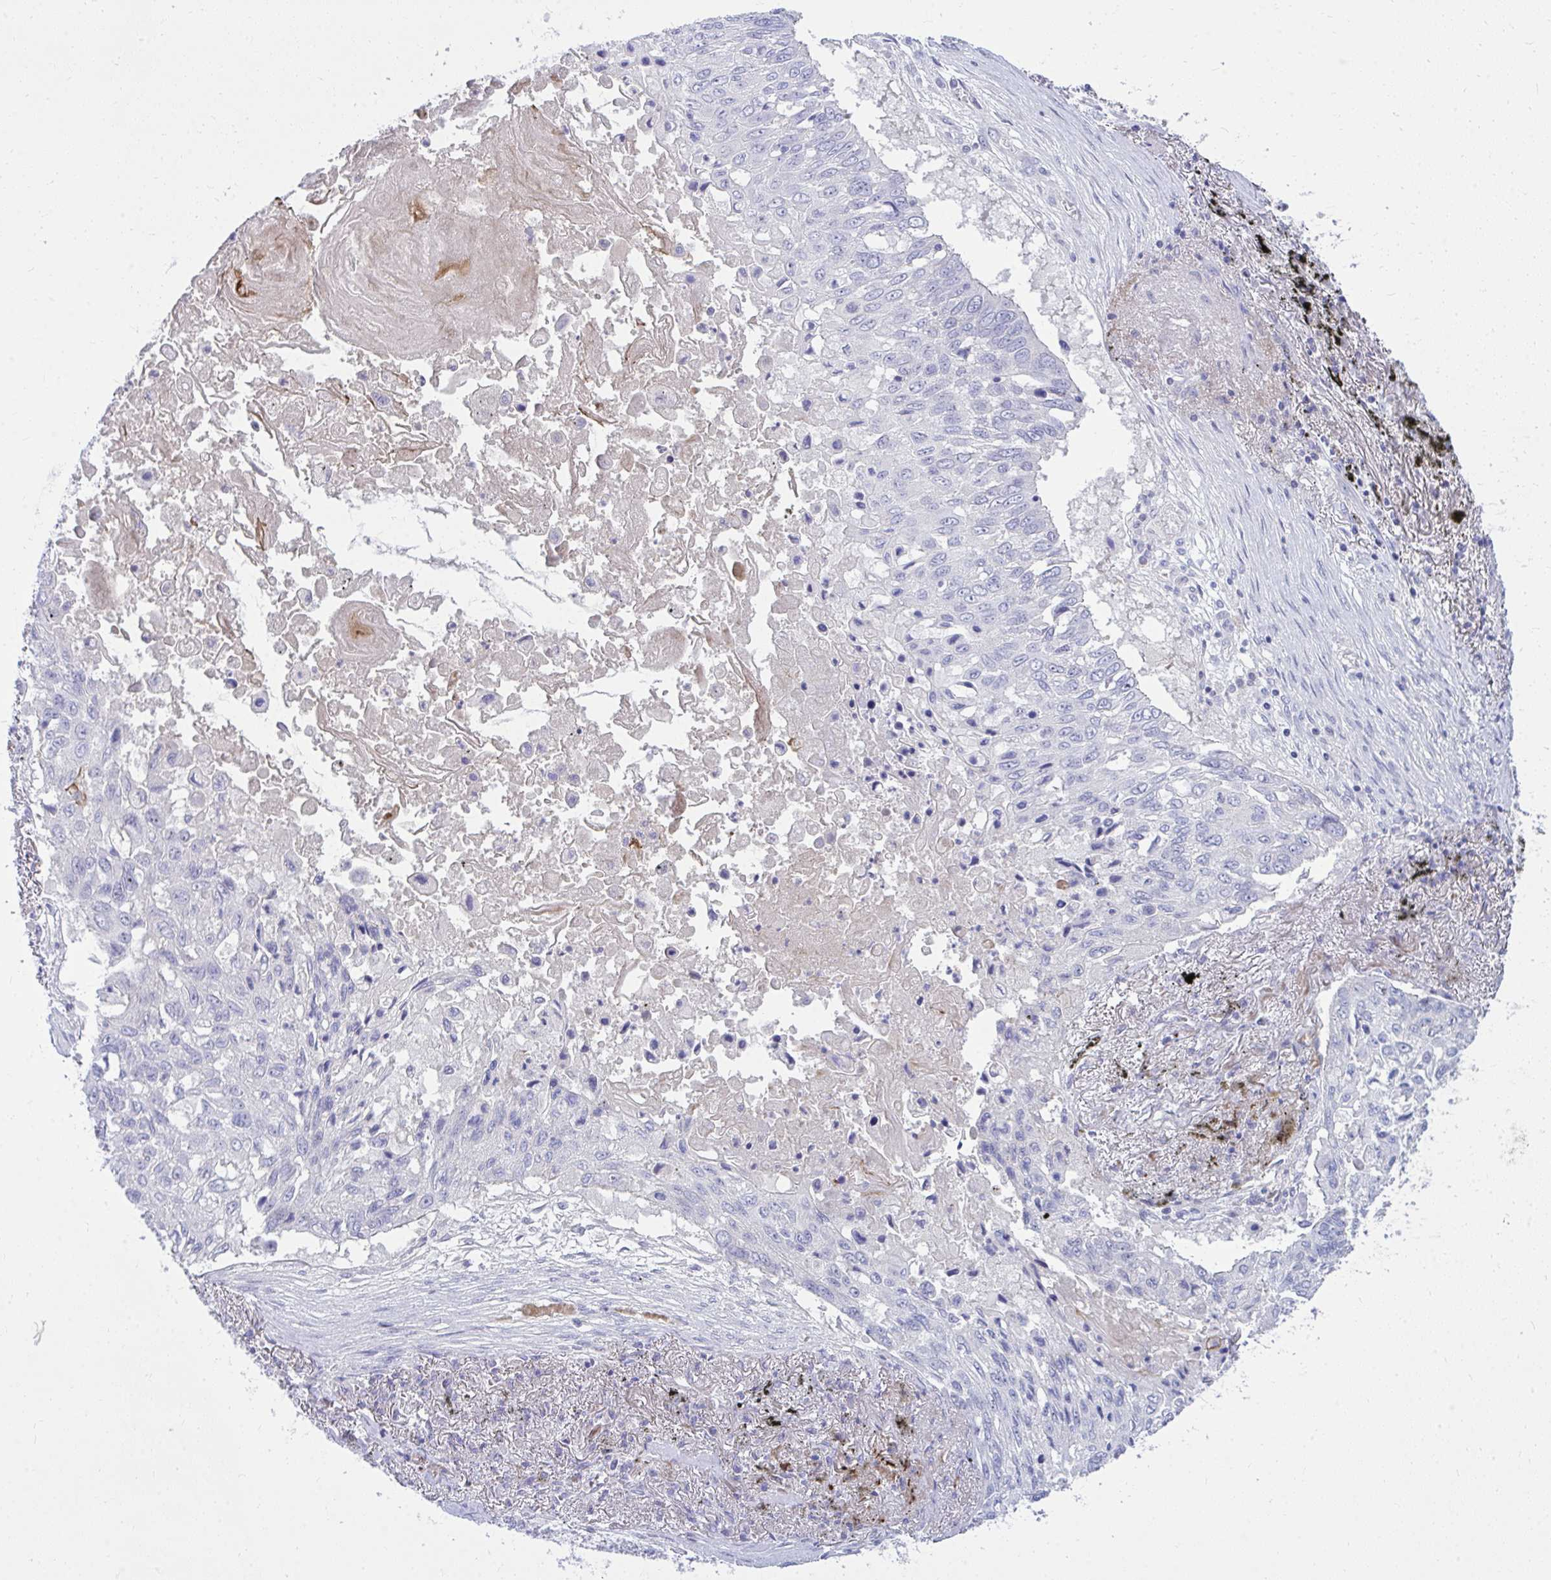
{"staining": {"intensity": "negative", "quantity": "none", "location": "none"}, "tissue": "lung cancer", "cell_type": "Tumor cells", "image_type": "cancer", "snomed": [{"axis": "morphology", "description": "Squamous cell carcinoma, NOS"}, {"axis": "topography", "description": "Lung"}], "caption": "Lung squamous cell carcinoma stained for a protein using IHC shows no positivity tumor cells.", "gene": "LRRC36", "patient": {"sex": "male", "age": 75}}